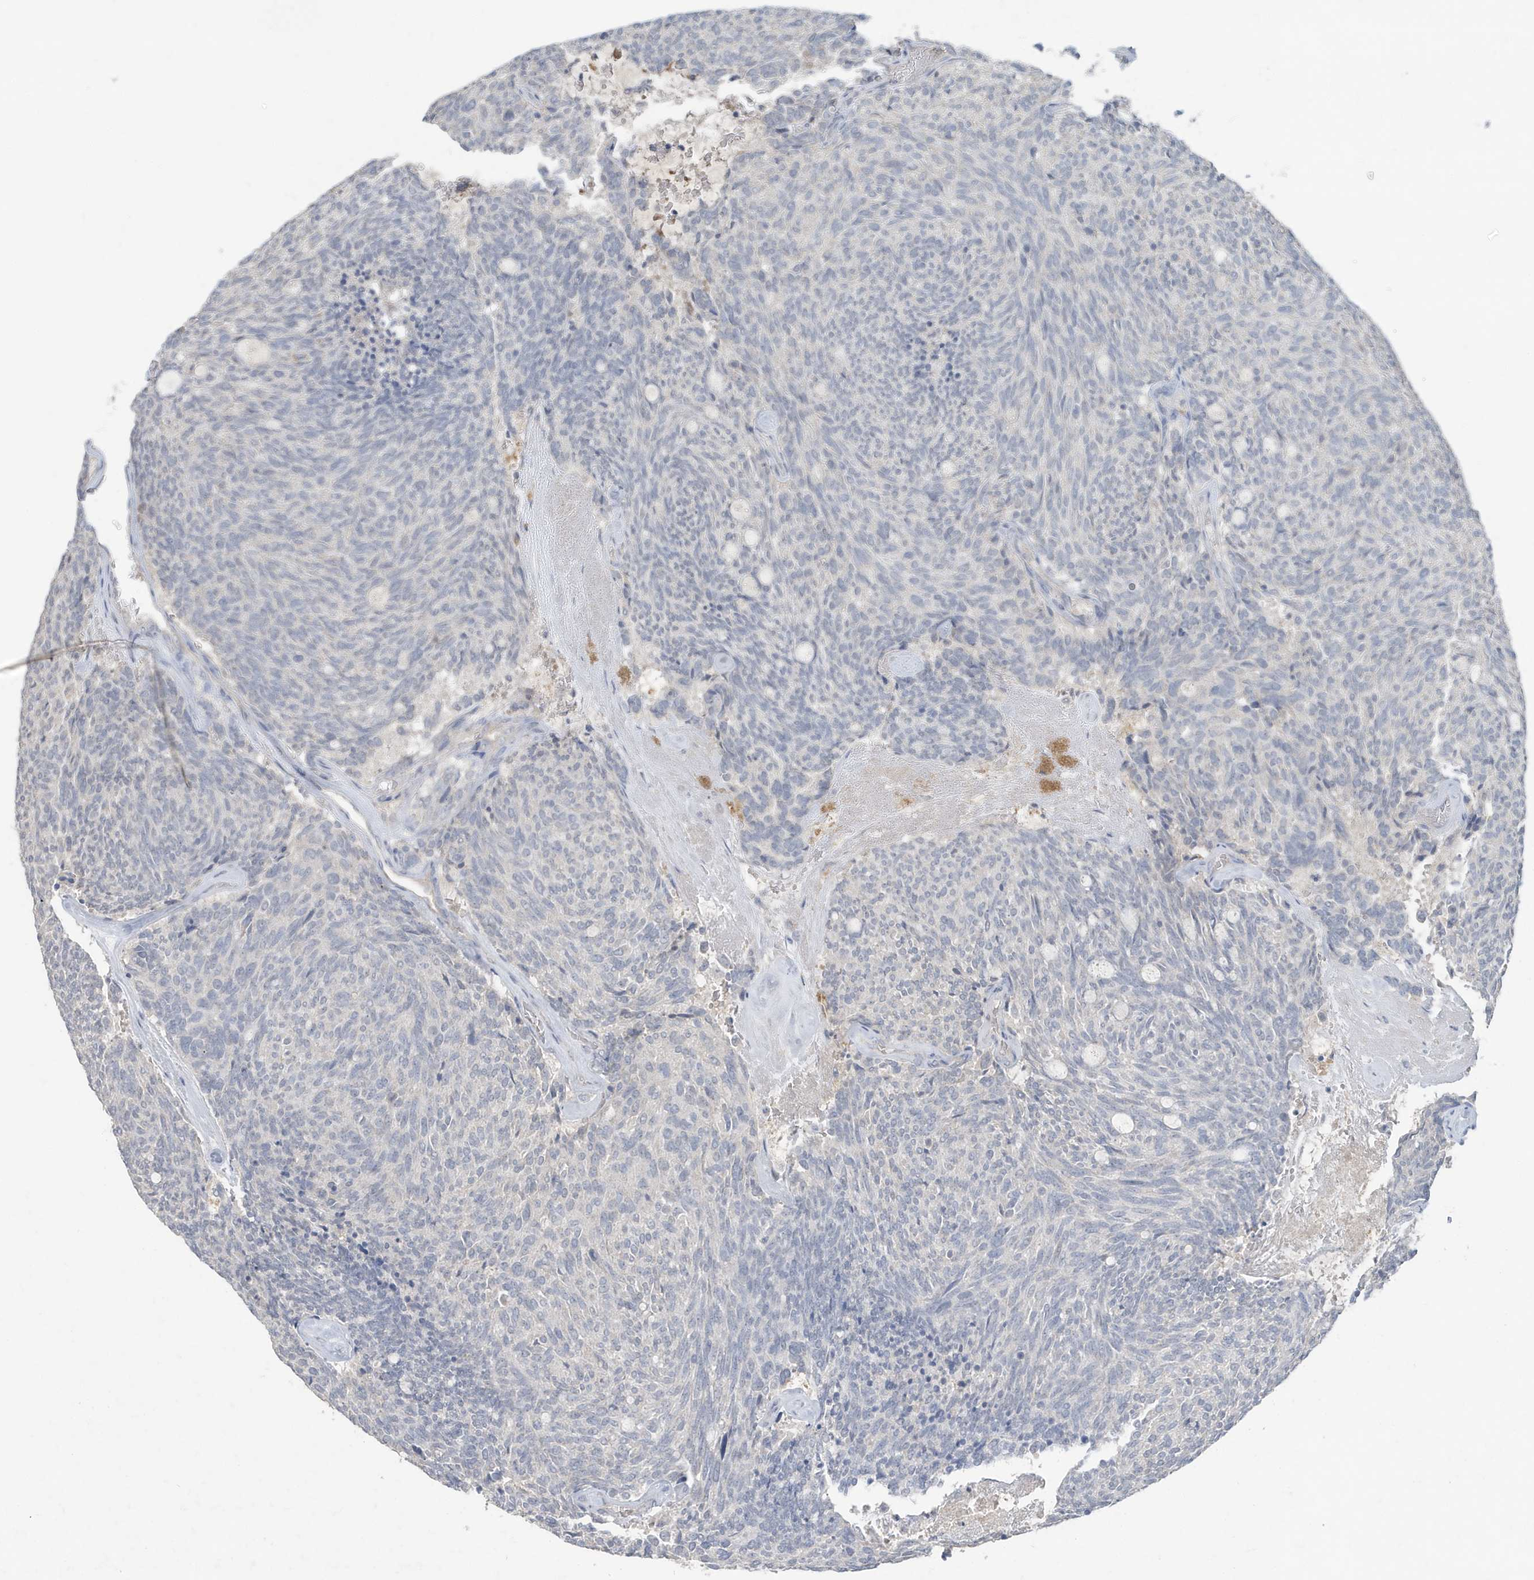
{"staining": {"intensity": "negative", "quantity": "none", "location": "none"}, "tissue": "carcinoid", "cell_type": "Tumor cells", "image_type": "cancer", "snomed": [{"axis": "morphology", "description": "Carcinoid, malignant, NOS"}, {"axis": "topography", "description": "Pancreas"}], "caption": "Immunohistochemistry (IHC) micrograph of human carcinoid stained for a protein (brown), which displays no positivity in tumor cells.", "gene": "C1RL", "patient": {"sex": "female", "age": 54}}